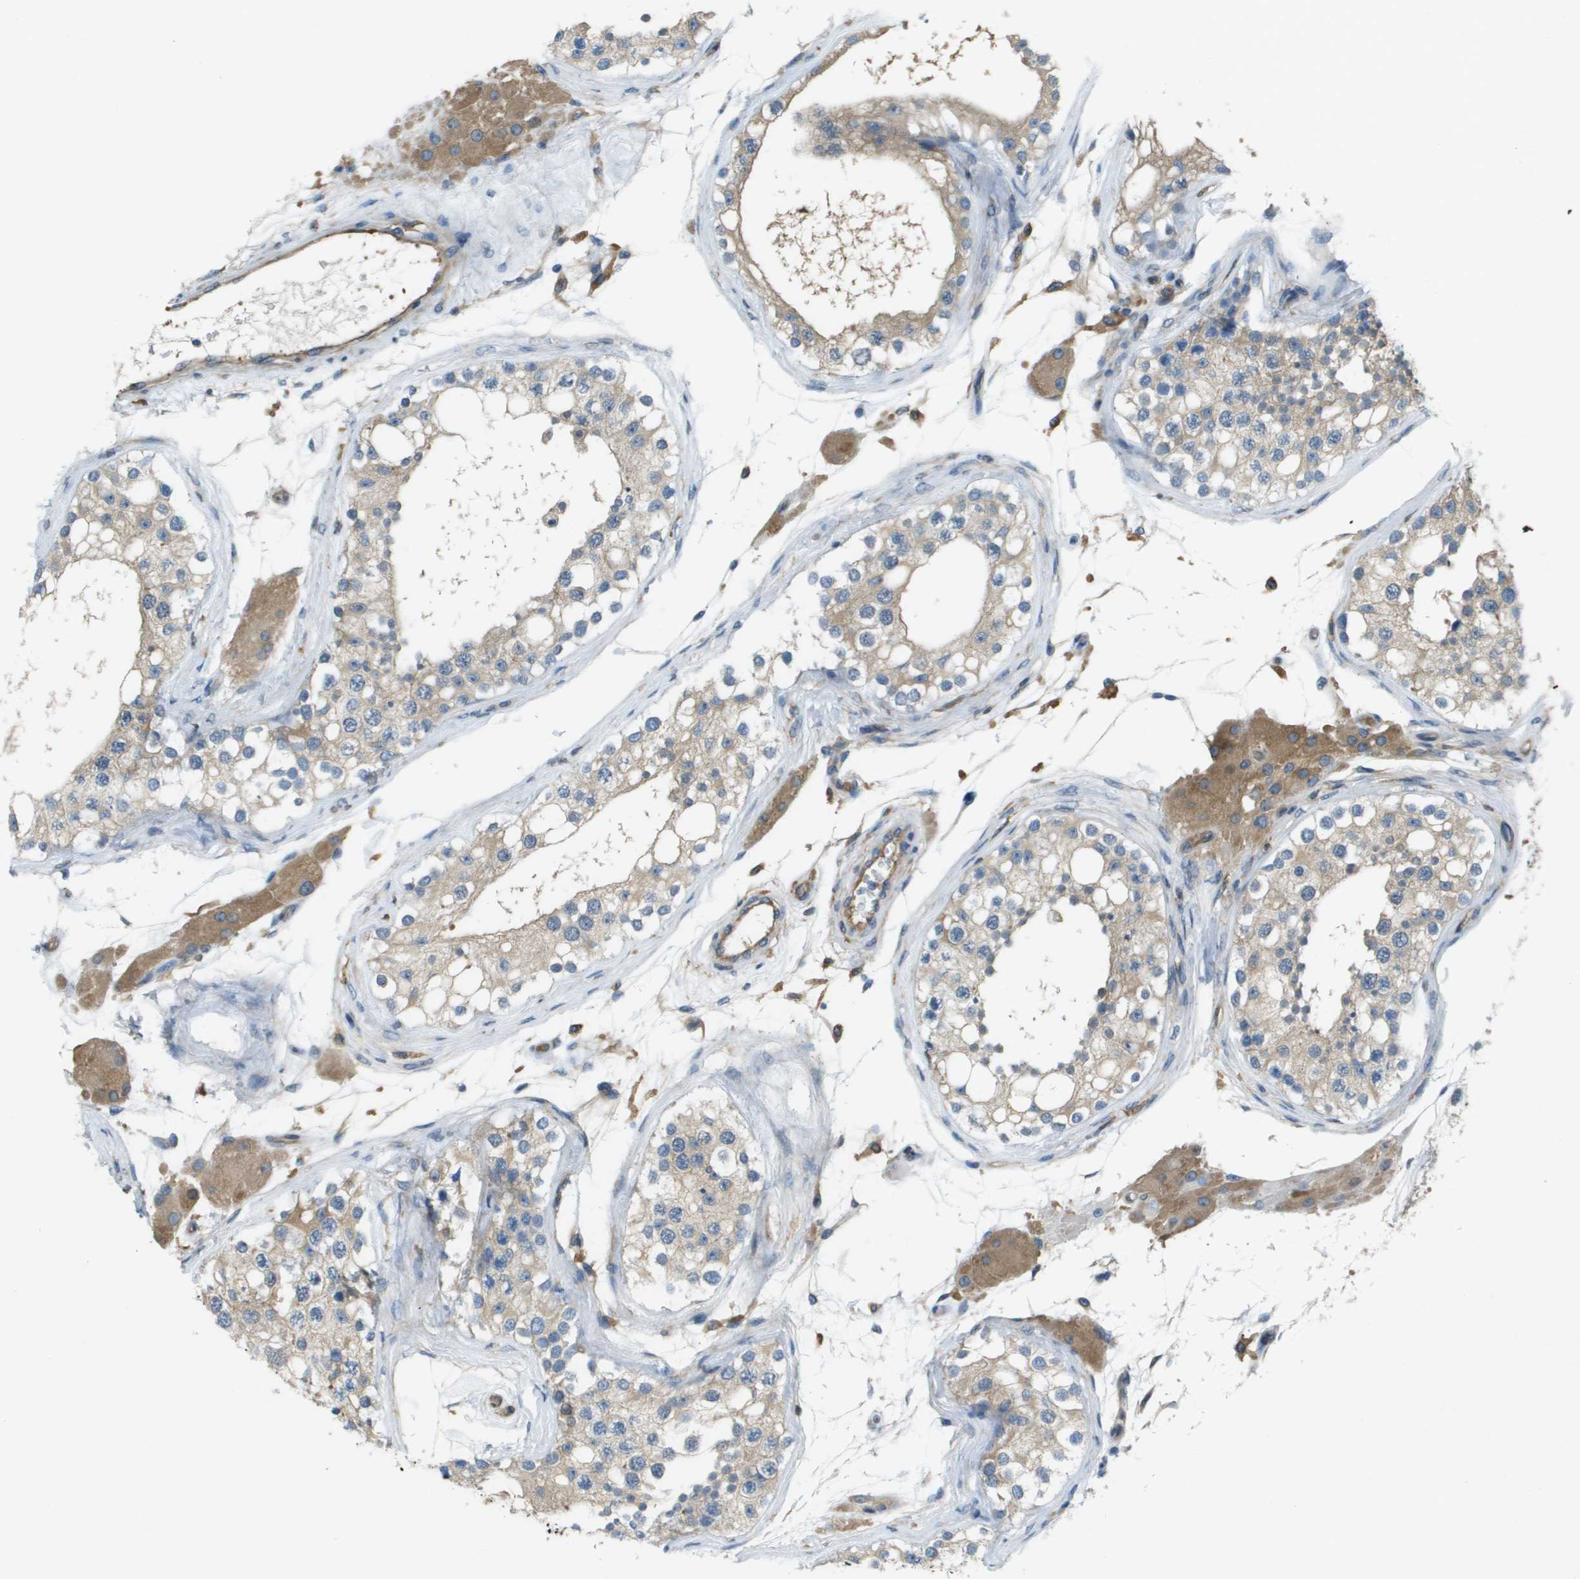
{"staining": {"intensity": "weak", "quantity": ">75%", "location": "cytoplasmic/membranous"}, "tissue": "testis", "cell_type": "Cells in seminiferous ducts", "image_type": "normal", "snomed": [{"axis": "morphology", "description": "Normal tissue, NOS"}, {"axis": "topography", "description": "Testis"}], "caption": "Human testis stained with a brown dye displays weak cytoplasmic/membranous positive expression in approximately >75% of cells in seminiferous ducts.", "gene": "CORO1B", "patient": {"sex": "male", "age": 68}}